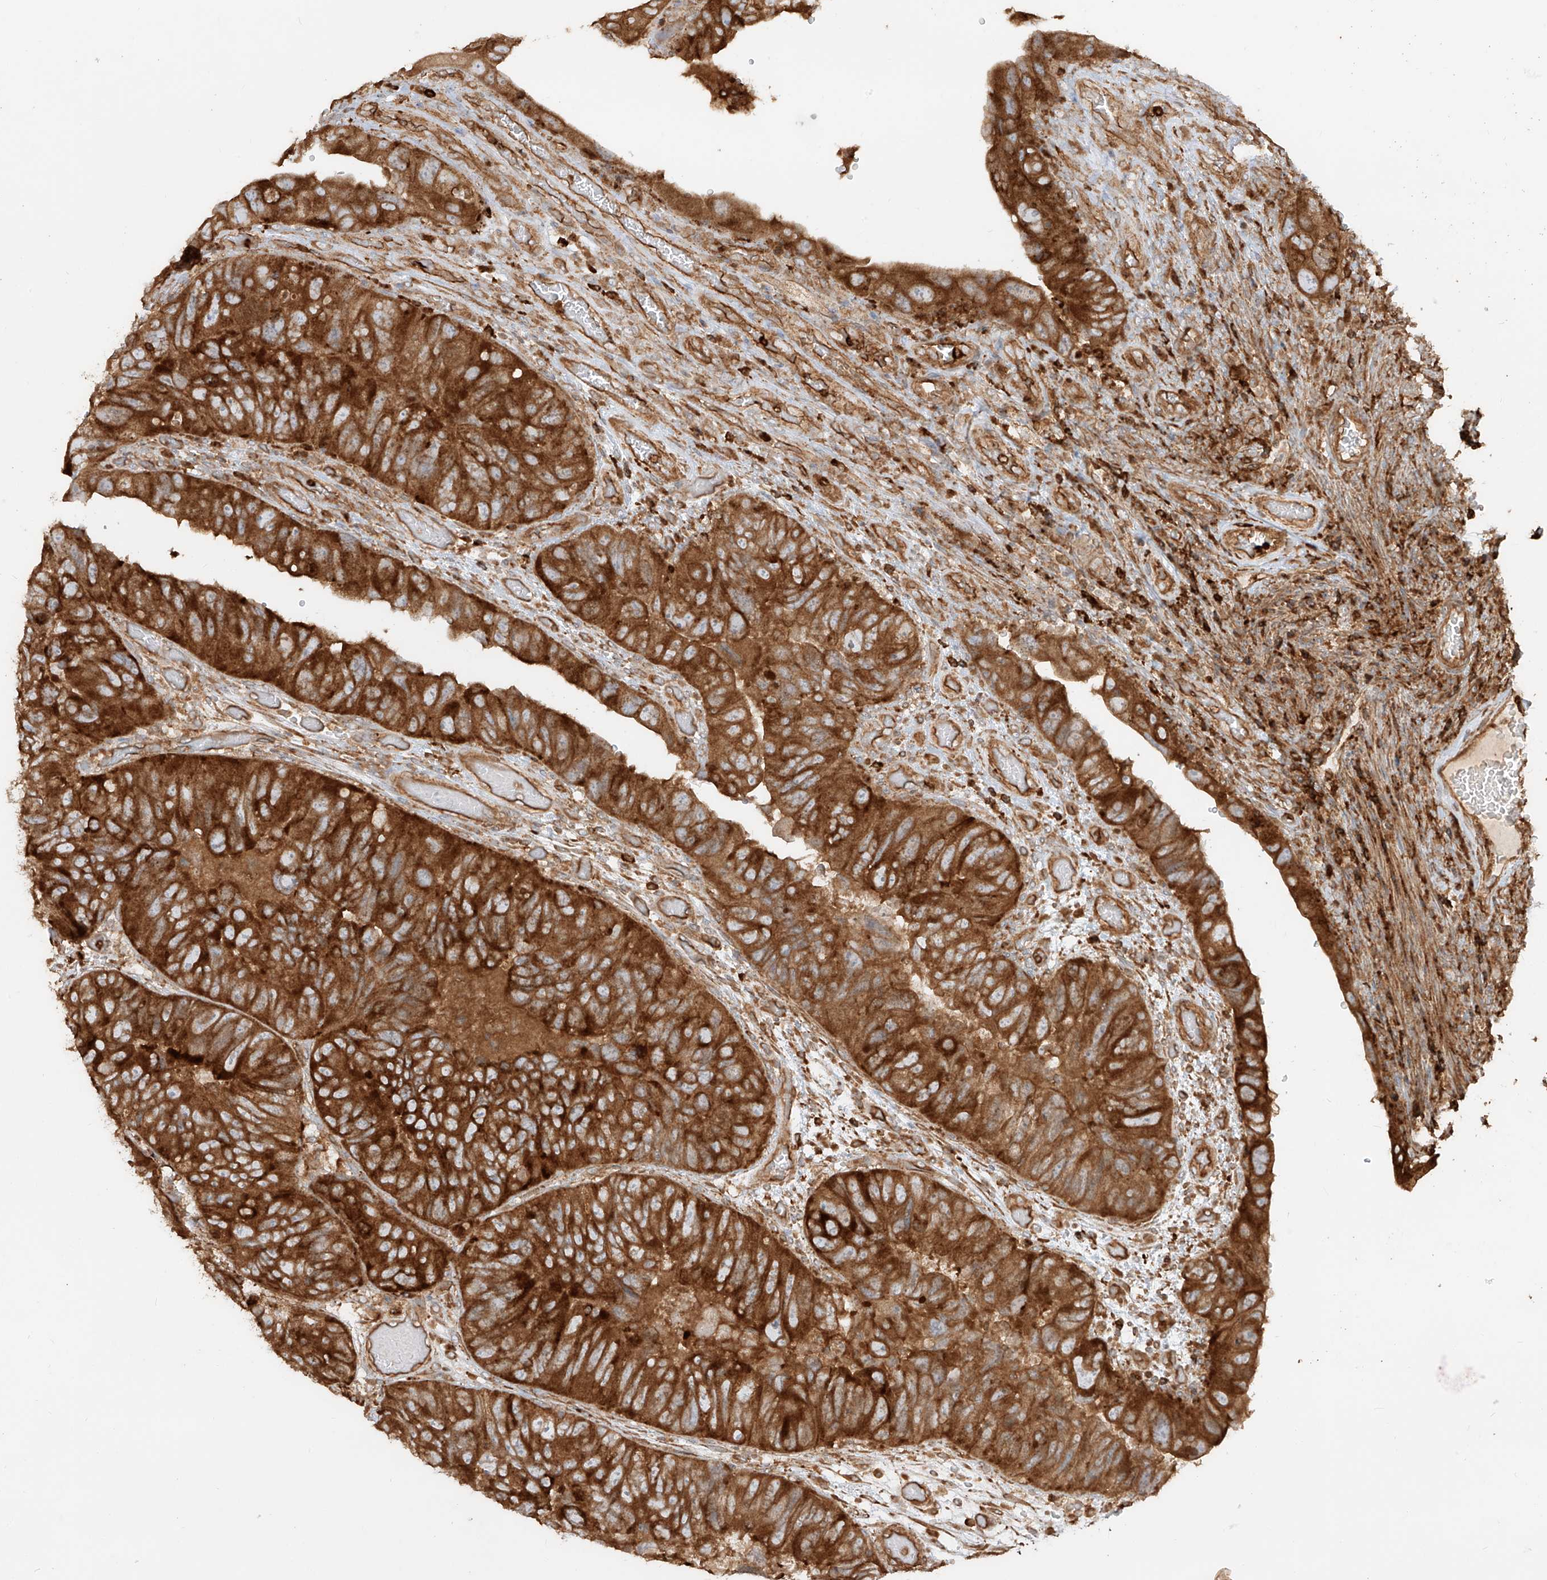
{"staining": {"intensity": "strong", "quantity": ">75%", "location": "cytoplasmic/membranous"}, "tissue": "colorectal cancer", "cell_type": "Tumor cells", "image_type": "cancer", "snomed": [{"axis": "morphology", "description": "Adenocarcinoma, NOS"}, {"axis": "topography", "description": "Rectum"}], "caption": "Immunohistochemical staining of adenocarcinoma (colorectal) shows strong cytoplasmic/membranous protein expression in approximately >75% of tumor cells. (Brightfield microscopy of DAB IHC at high magnification).", "gene": "CCDC115", "patient": {"sex": "male", "age": 63}}